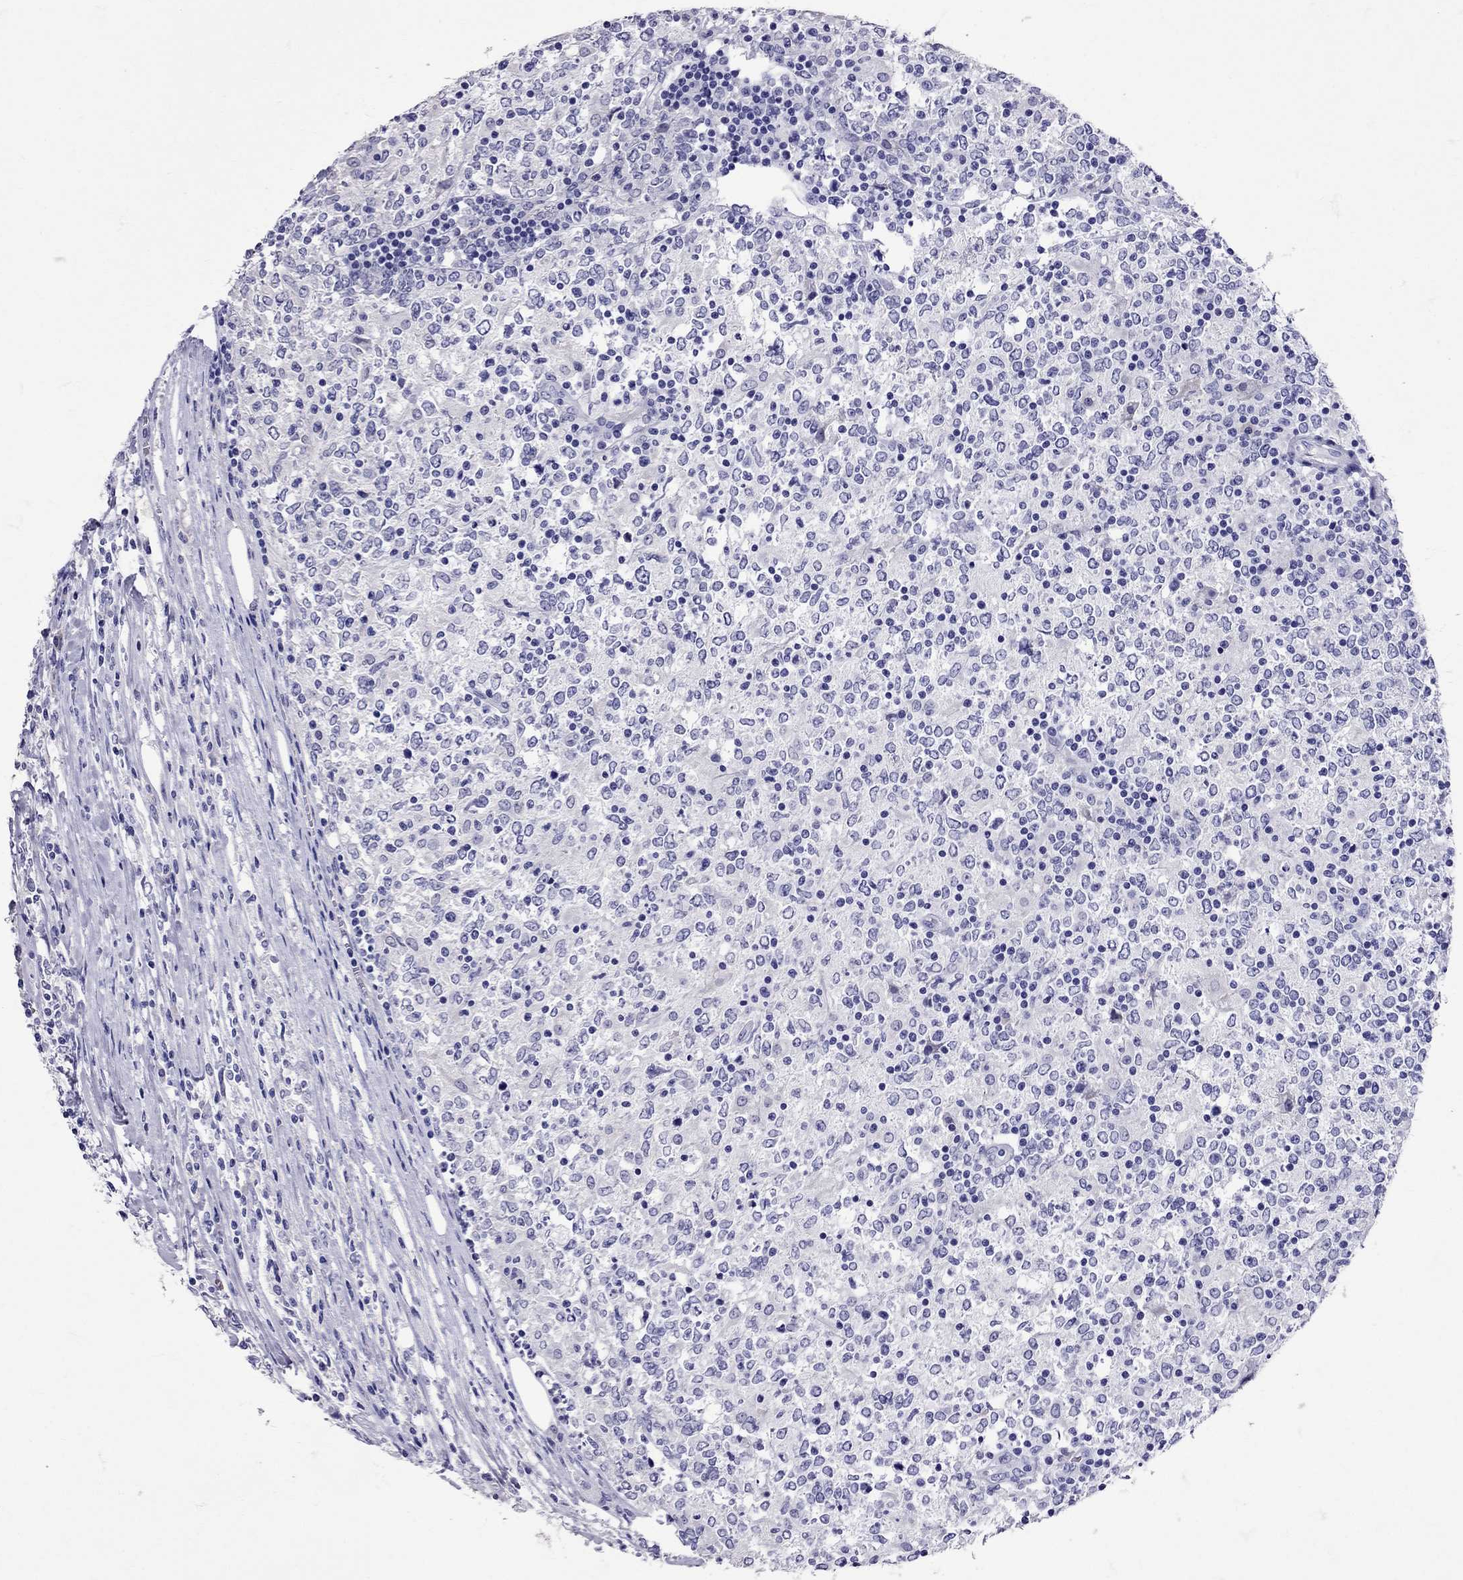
{"staining": {"intensity": "negative", "quantity": "none", "location": "none"}, "tissue": "lymphoma", "cell_type": "Tumor cells", "image_type": "cancer", "snomed": [{"axis": "morphology", "description": "Malignant lymphoma, non-Hodgkin's type, High grade"}, {"axis": "topography", "description": "Lymph node"}], "caption": "High magnification brightfield microscopy of high-grade malignant lymphoma, non-Hodgkin's type stained with DAB (3,3'-diaminobenzidine) (brown) and counterstained with hematoxylin (blue): tumor cells show no significant positivity.", "gene": "TBR1", "patient": {"sex": "female", "age": 84}}